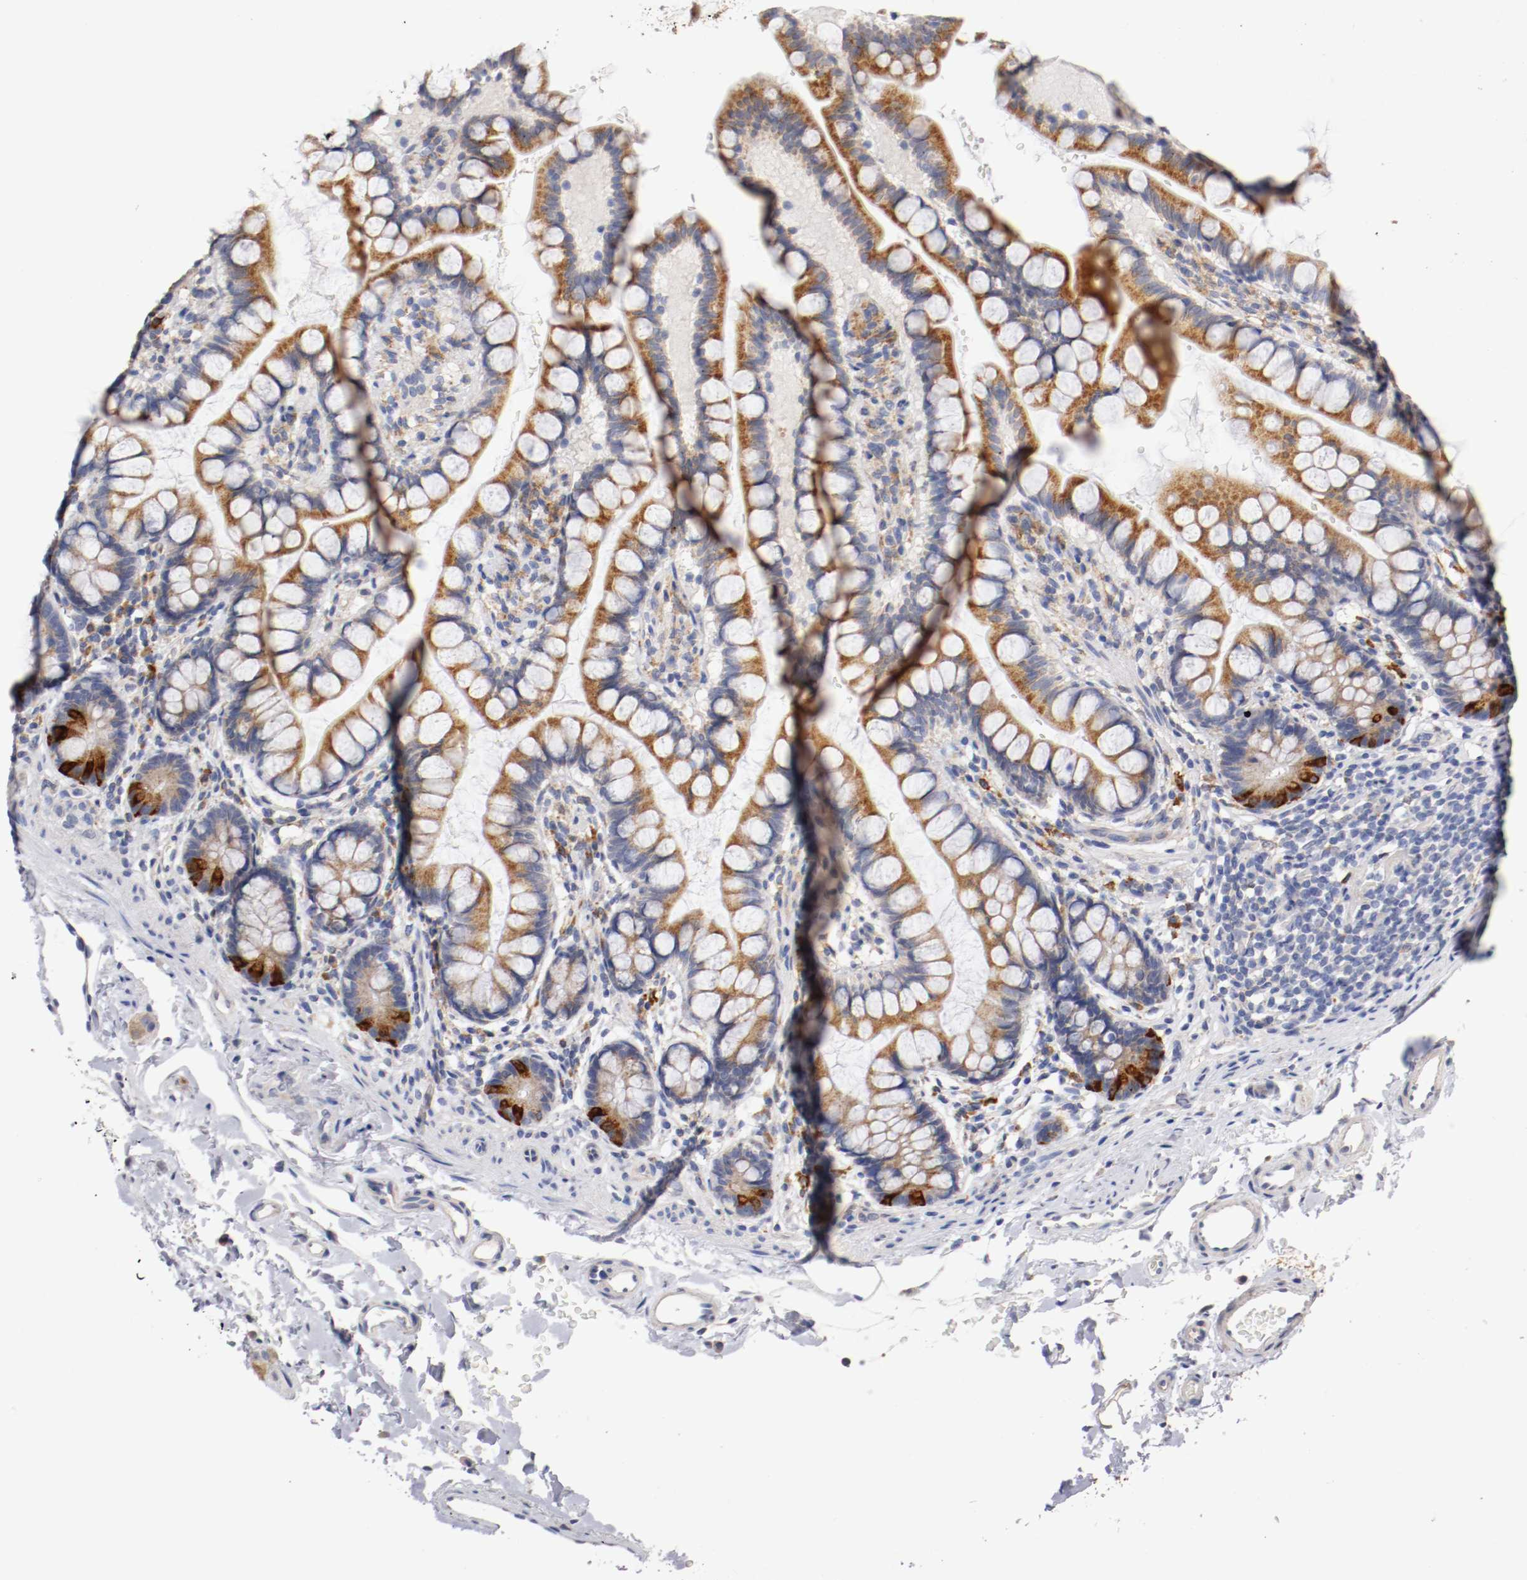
{"staining": {"intensity": "strong", "quantity": ">75%", "location": "cytoplasmic/membranous"}, "tissue": "small intestine", "cell_type": "Glandular cells", "image_type": "normal", "snomed": [{"axis": "morphology", "description": "Normal tissue, NOS"}, {"axis": "topography", "description": "Small intestine"}], "caption": "Immunohistochemistry (IHC) of benign small intestine displays high levels of strong cytoplasmic/membranous staining in about >75% of glandular cells. (Brightfield microscopy of DAB IHC at high magnification).", "gene": "TRAF2", "patient": {"sex": "female", "age": 58}}